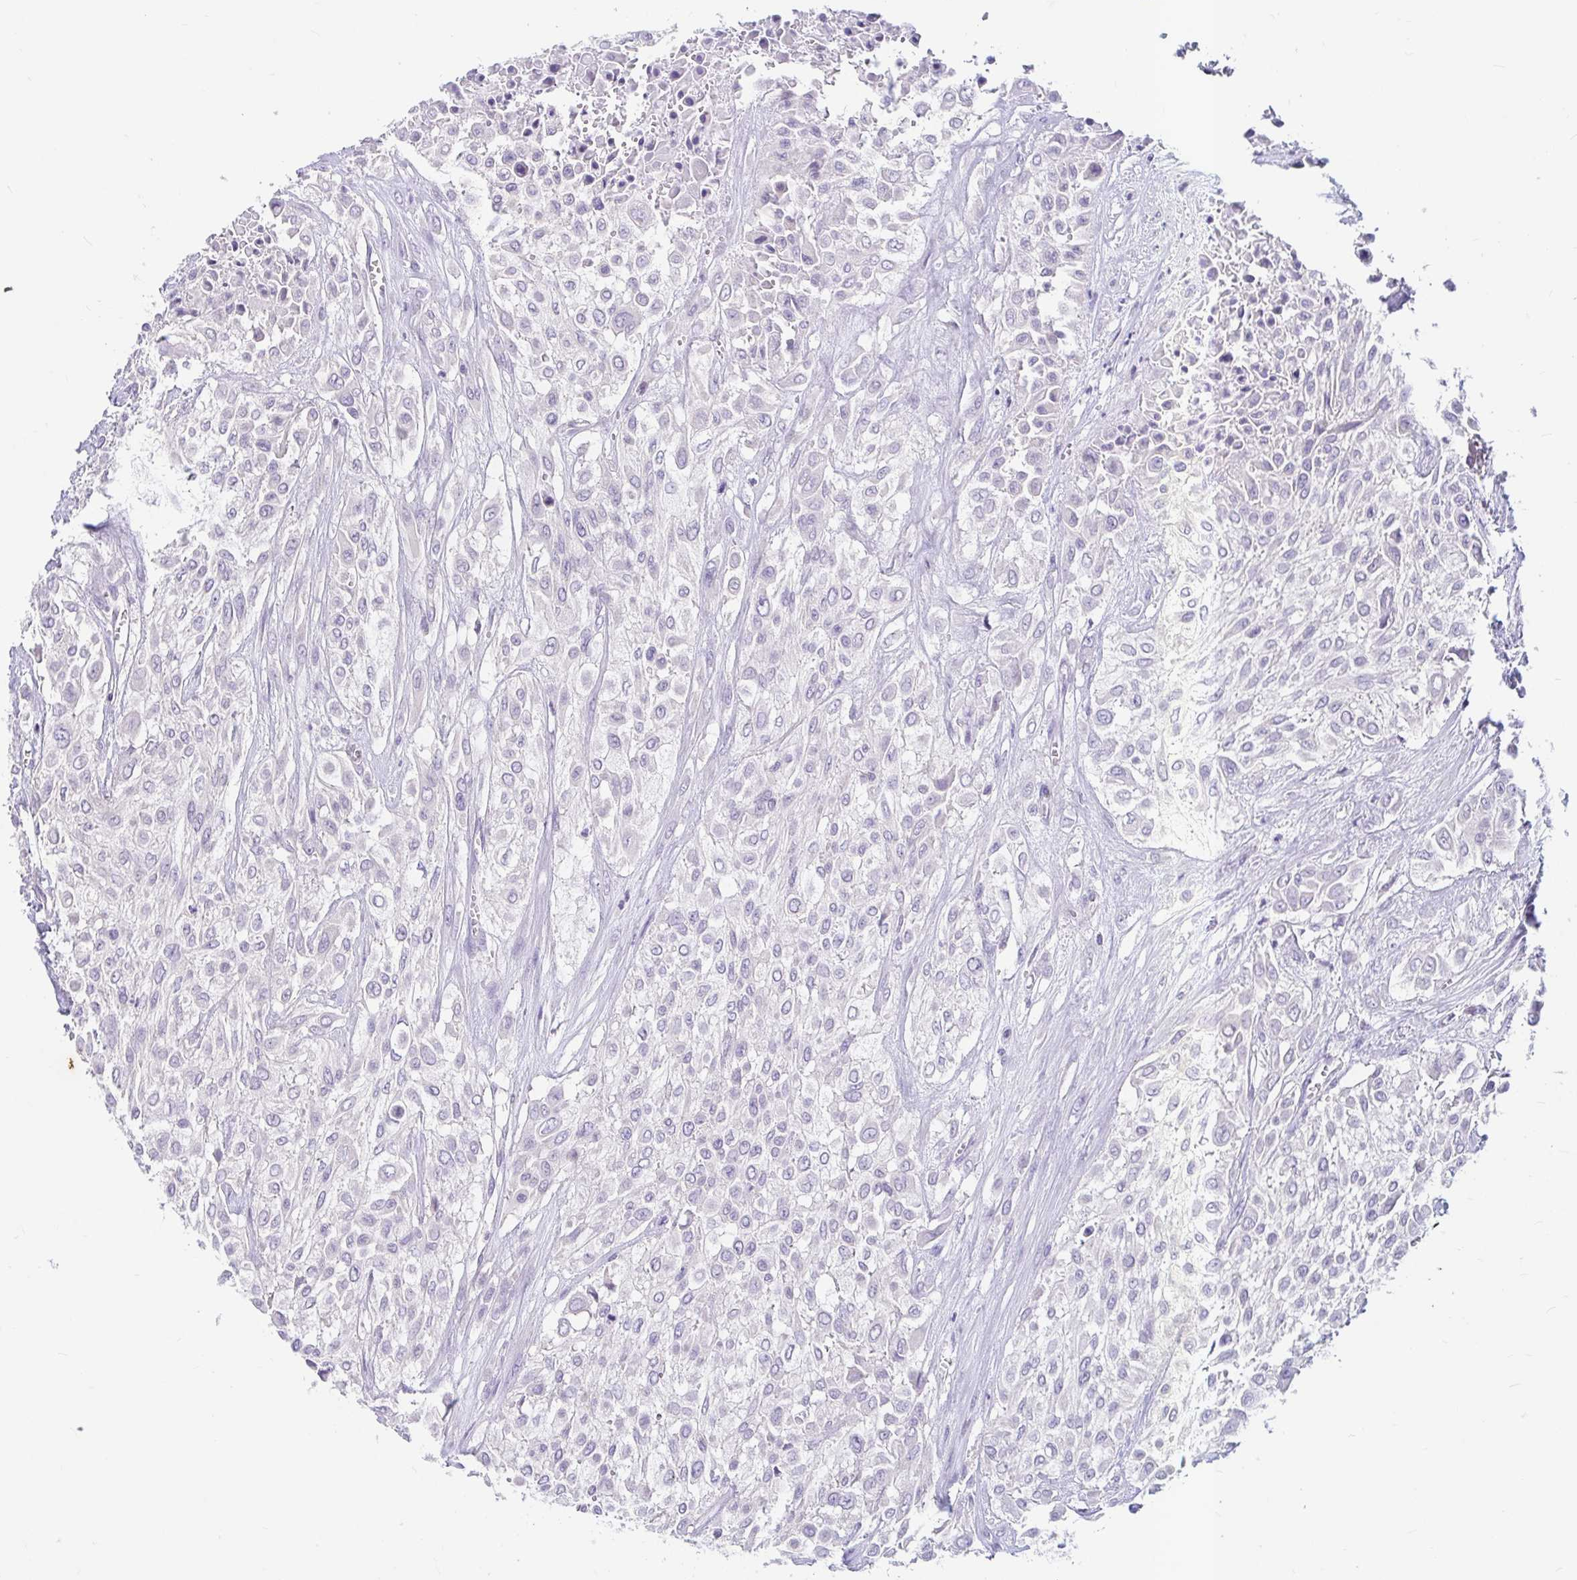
{"staining": {"intensity": "negative", "quantity": "none", "location": "none"}, "tissue": "urothelial cancer", "cell_type": "Tumor cells", "image_type": "cancer", "snomed": [{"axis": "morphology", "description": "Urothelial carcinoma, High grade"}, {"axis": "topography", "description": "Urinary bladder"}], "caption": "DAB (3,3'-diaminobenzidine) immunohistochemical staining of urothelial carcinoma (high-grade) demonstrates no significant expression in tumor cells. (DAB IHC with hematoxylin counter stain).", "gene": "ADH1A", "patient": {"sex": "male", "age": 57}}